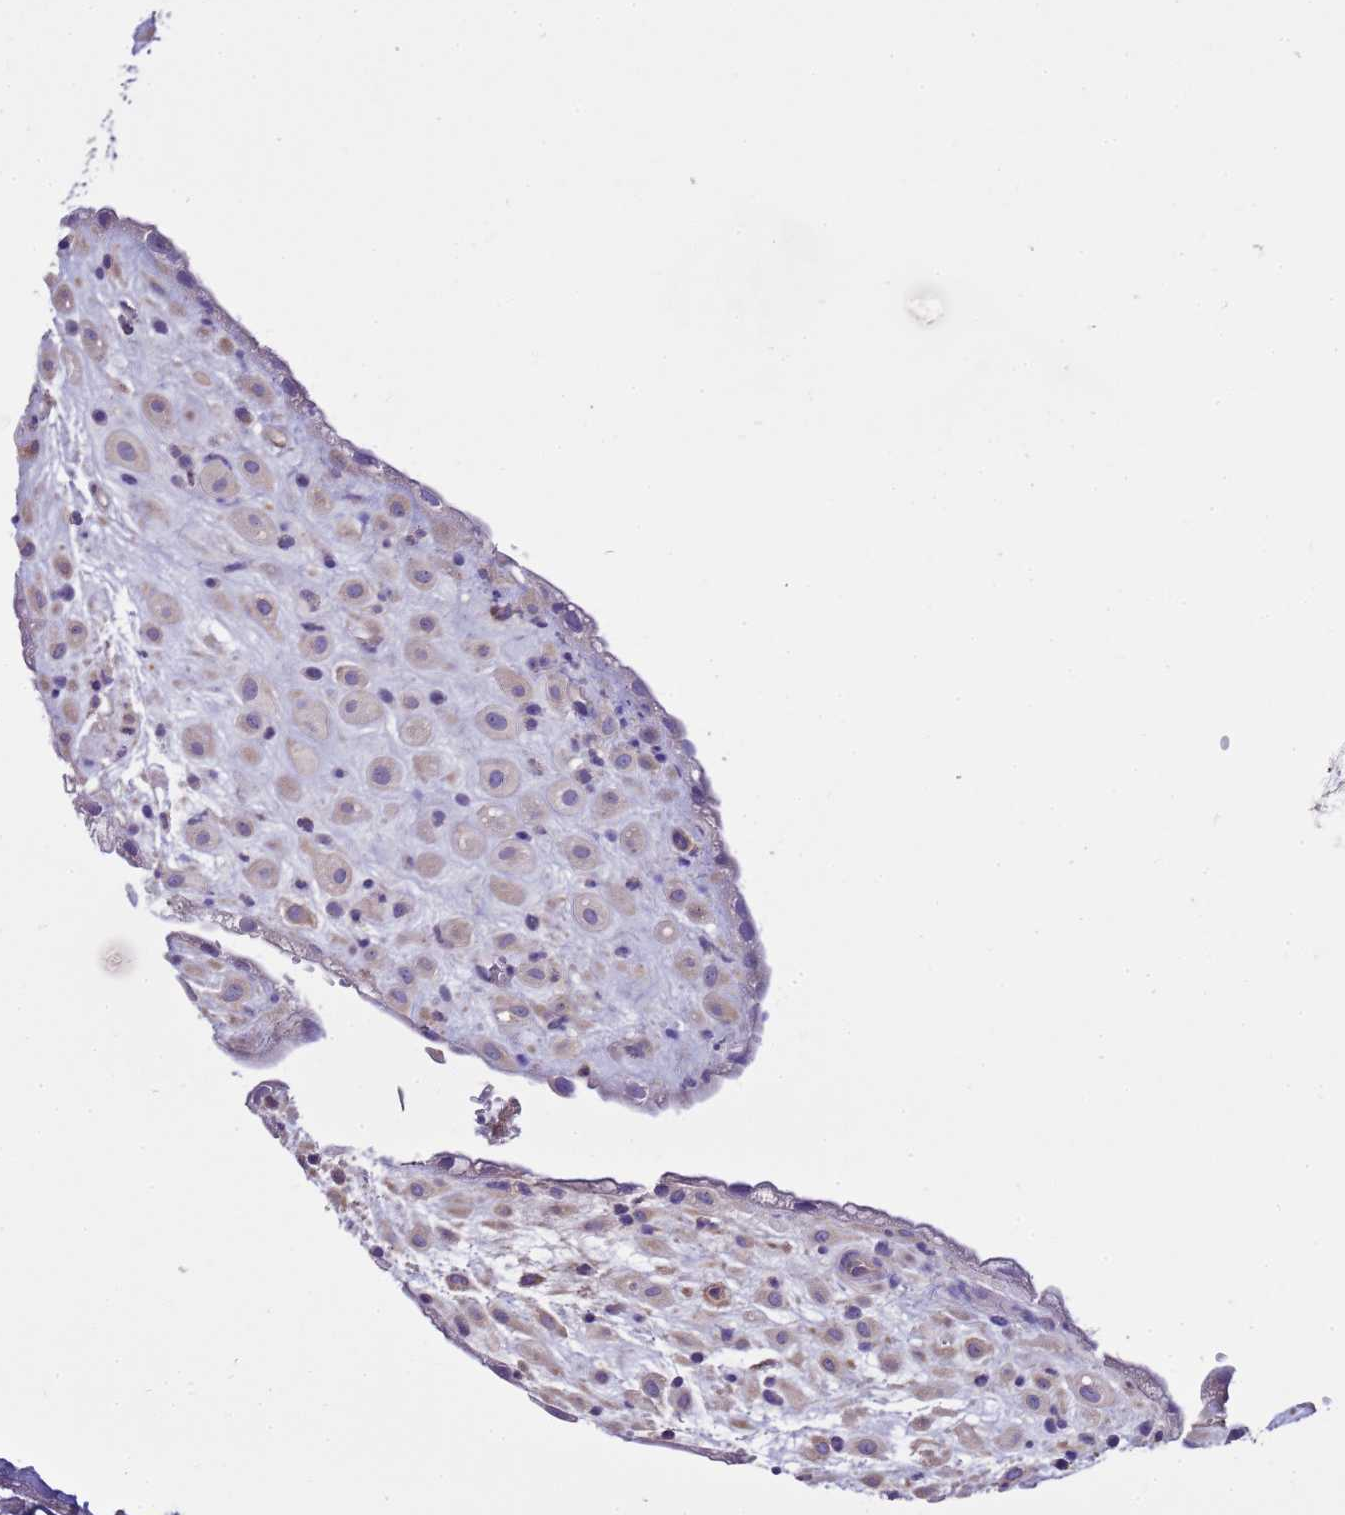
{"staining": {"intensity": "negative", "quantity": "none", "location": "none"}, "tissue": "placenta", "cell_type": "Decidual cells", "image_type": "normal", "snomed": [{"axis": "morphology", "description": "Normal tissue, NOS"}, {"axis": "topography", "description": "Placenta"}], "caption": "Immunohistochemical staining of benign human placenta displays no significant expression in decidual cells.", "gene": "RIPPLY2", "patient": {"sex": "female", "age": 35}}